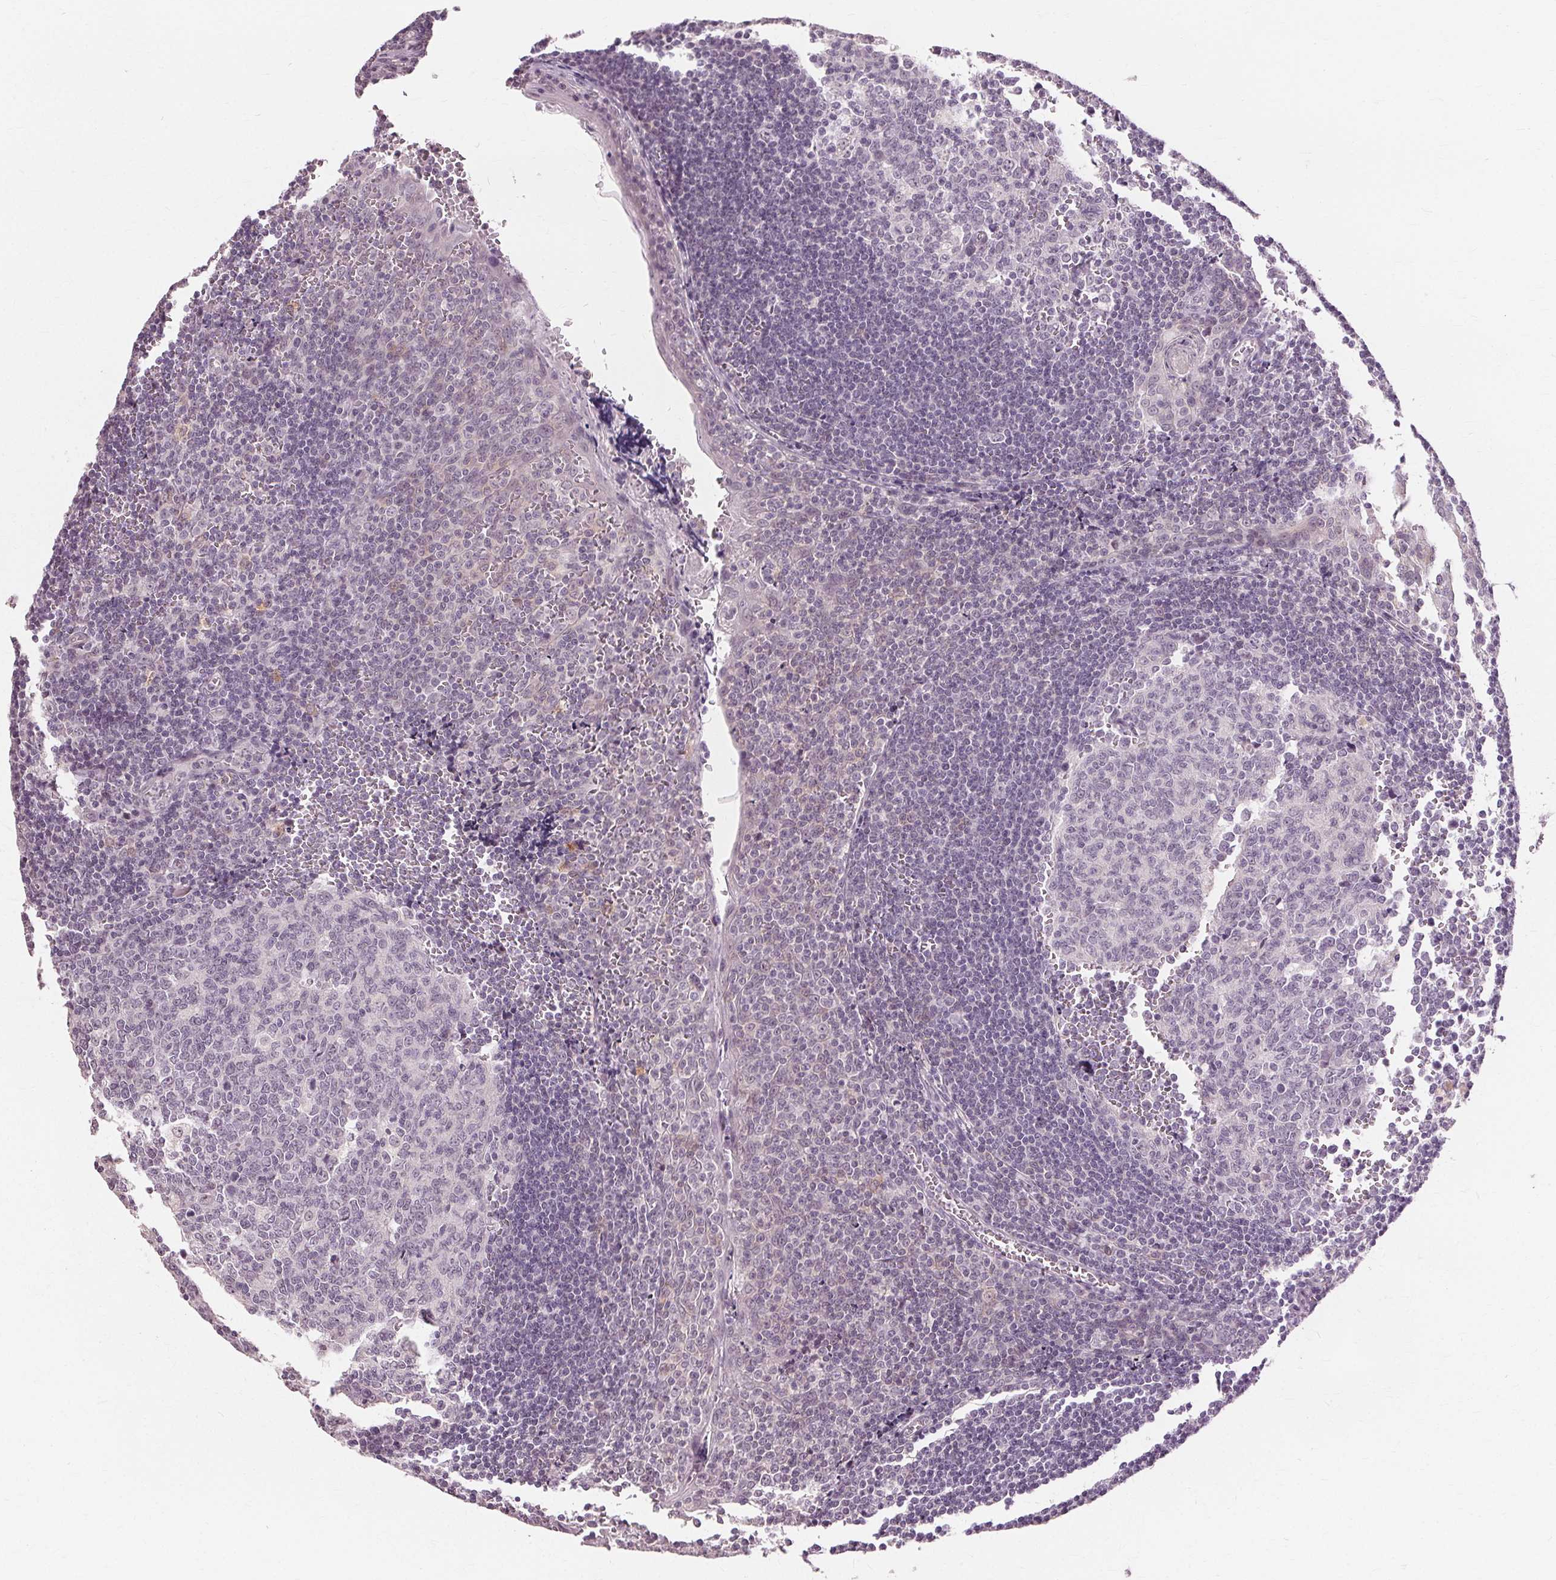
{"staining": {"intensity": "negative", "quantity": "none", "location": "none"}, "tissue": "tonsil", "cell_type": "Germinal center cells", "image_type": "normal", "snomed": [{"axis": "morphology", "description": "Normal tissue, NOS"}, {"axis": "morphology", "description": "Inflammation, NOS"}, {"axis": "topography", "description": "Tonsil"}], "caption": "Germinal center cells are negative for brown protein staining in unremarkable tonsil.", "gene": "SIGLEC6", "patient": {"sex": "female", "age": 31}}